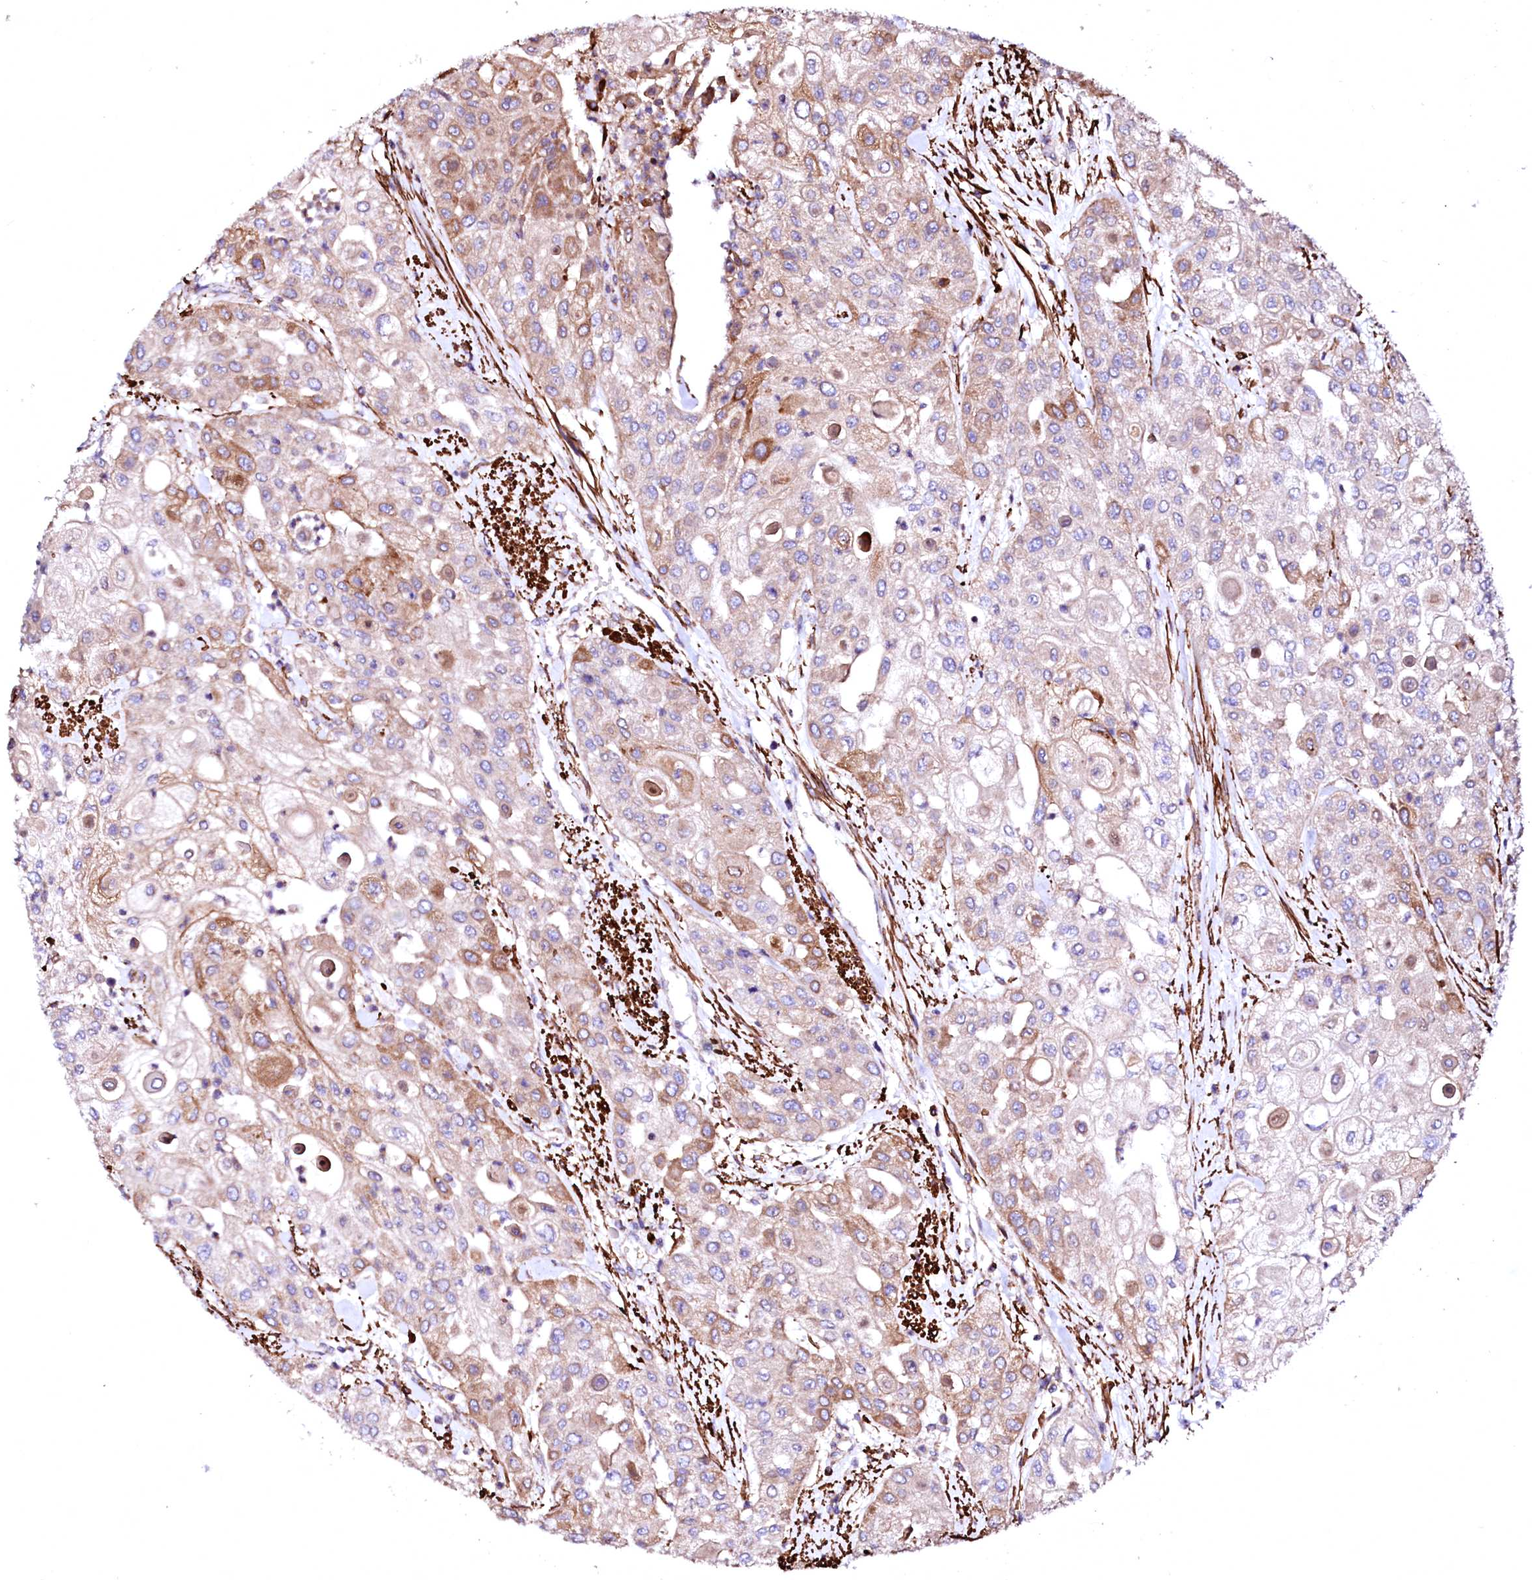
{"staining": {"intensity": "moderate", "quantity": "<25%", "location": "cytoplasmic/membranous"}, "tissue": "urothelial cancer", "cell_type": "Tumor cells", "image_type": "cancer", "snomed": [{"axis": "morphology", "description": "Urothelial carcinoma, High grade"}, {"axis": "topography", "description": "Urinary bladder"}], "caption": "Urothelial cancer stained for a protein (brown) reveals moderate cytoplasmic/membranous positive expression in about <25% of tumor cells.", "gene": "GPR176", "patient": {"sex": "female", "age": 79}}